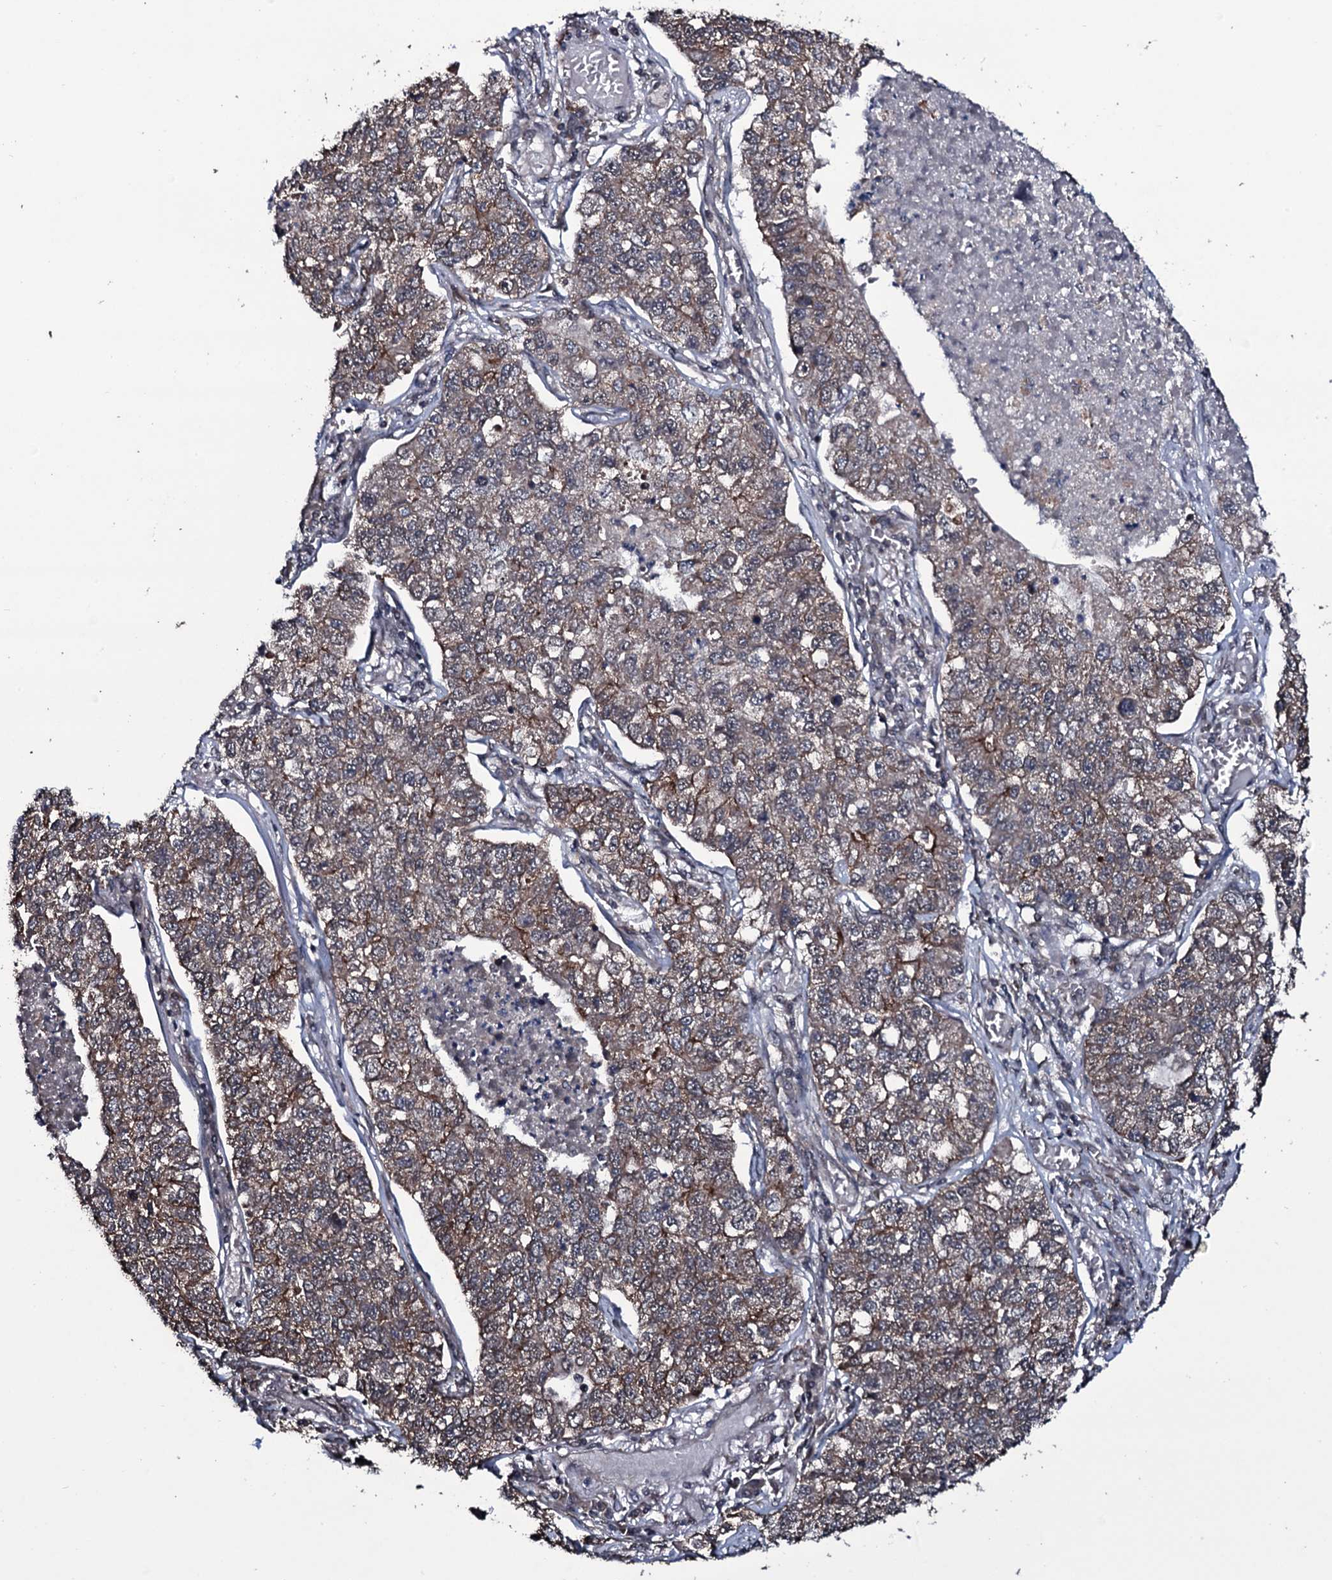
{"staining": {"intensity": "weak", "quantity": "25%-75%", "location": "cytoplasmic/membranous"}, "tissue": "lung cancer", "cell_type": "Tumor cells", "image_type": "cancer", "snomed": [{"axis": "morphology", "description": "Adenocarcinoma, NOS"}, {"axis": "topography", "description": "Lung"}], "caption": "IHC histopathology image of lung adenocarcinoma stained for a protein (brown), which displays low levels of weak cytoplasmic/membranous positivity in about 25%-75% of tumor cells.", "gene": "MRPS31", "patient": {"sex": "male", "age": 49}}